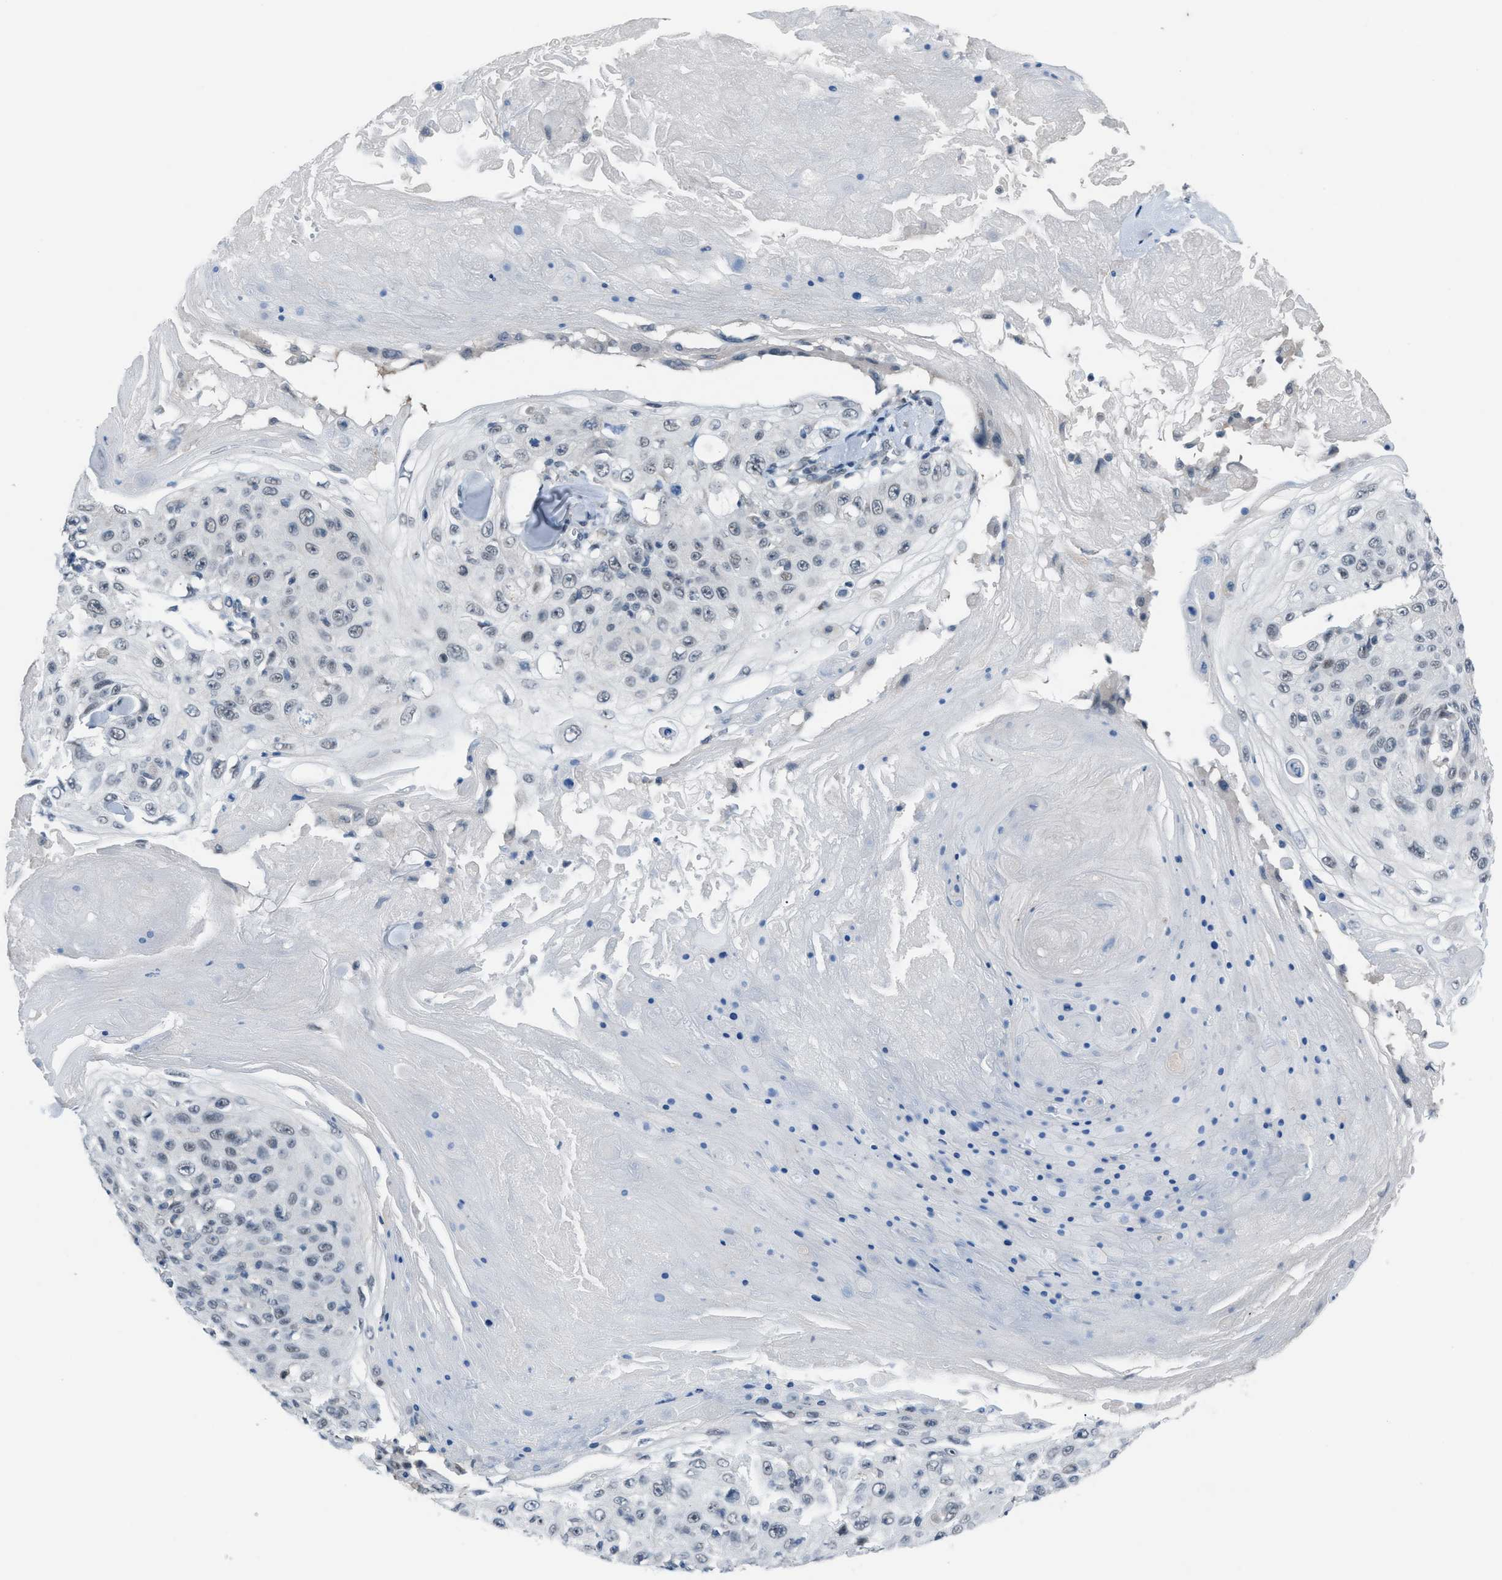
{"staining": {"intensity": "negative", "quantity": "none", "location": "none"}, "tissue": "skin cancer", "cell_type": "Tumor cells", "image_type": "cancer", "snomed": [{"axis": "morphology", "description": "Squamous cell carcinoma, NOS"}, {"axis": "topography", "description": "Skin"}], "caption": "Immunohistochemical staining of skin squamous cell carcinoma reveals no significant expression in tumor cells.", "gene": "ANAPC11", "patient": {"sex": "male", "age": 86}}